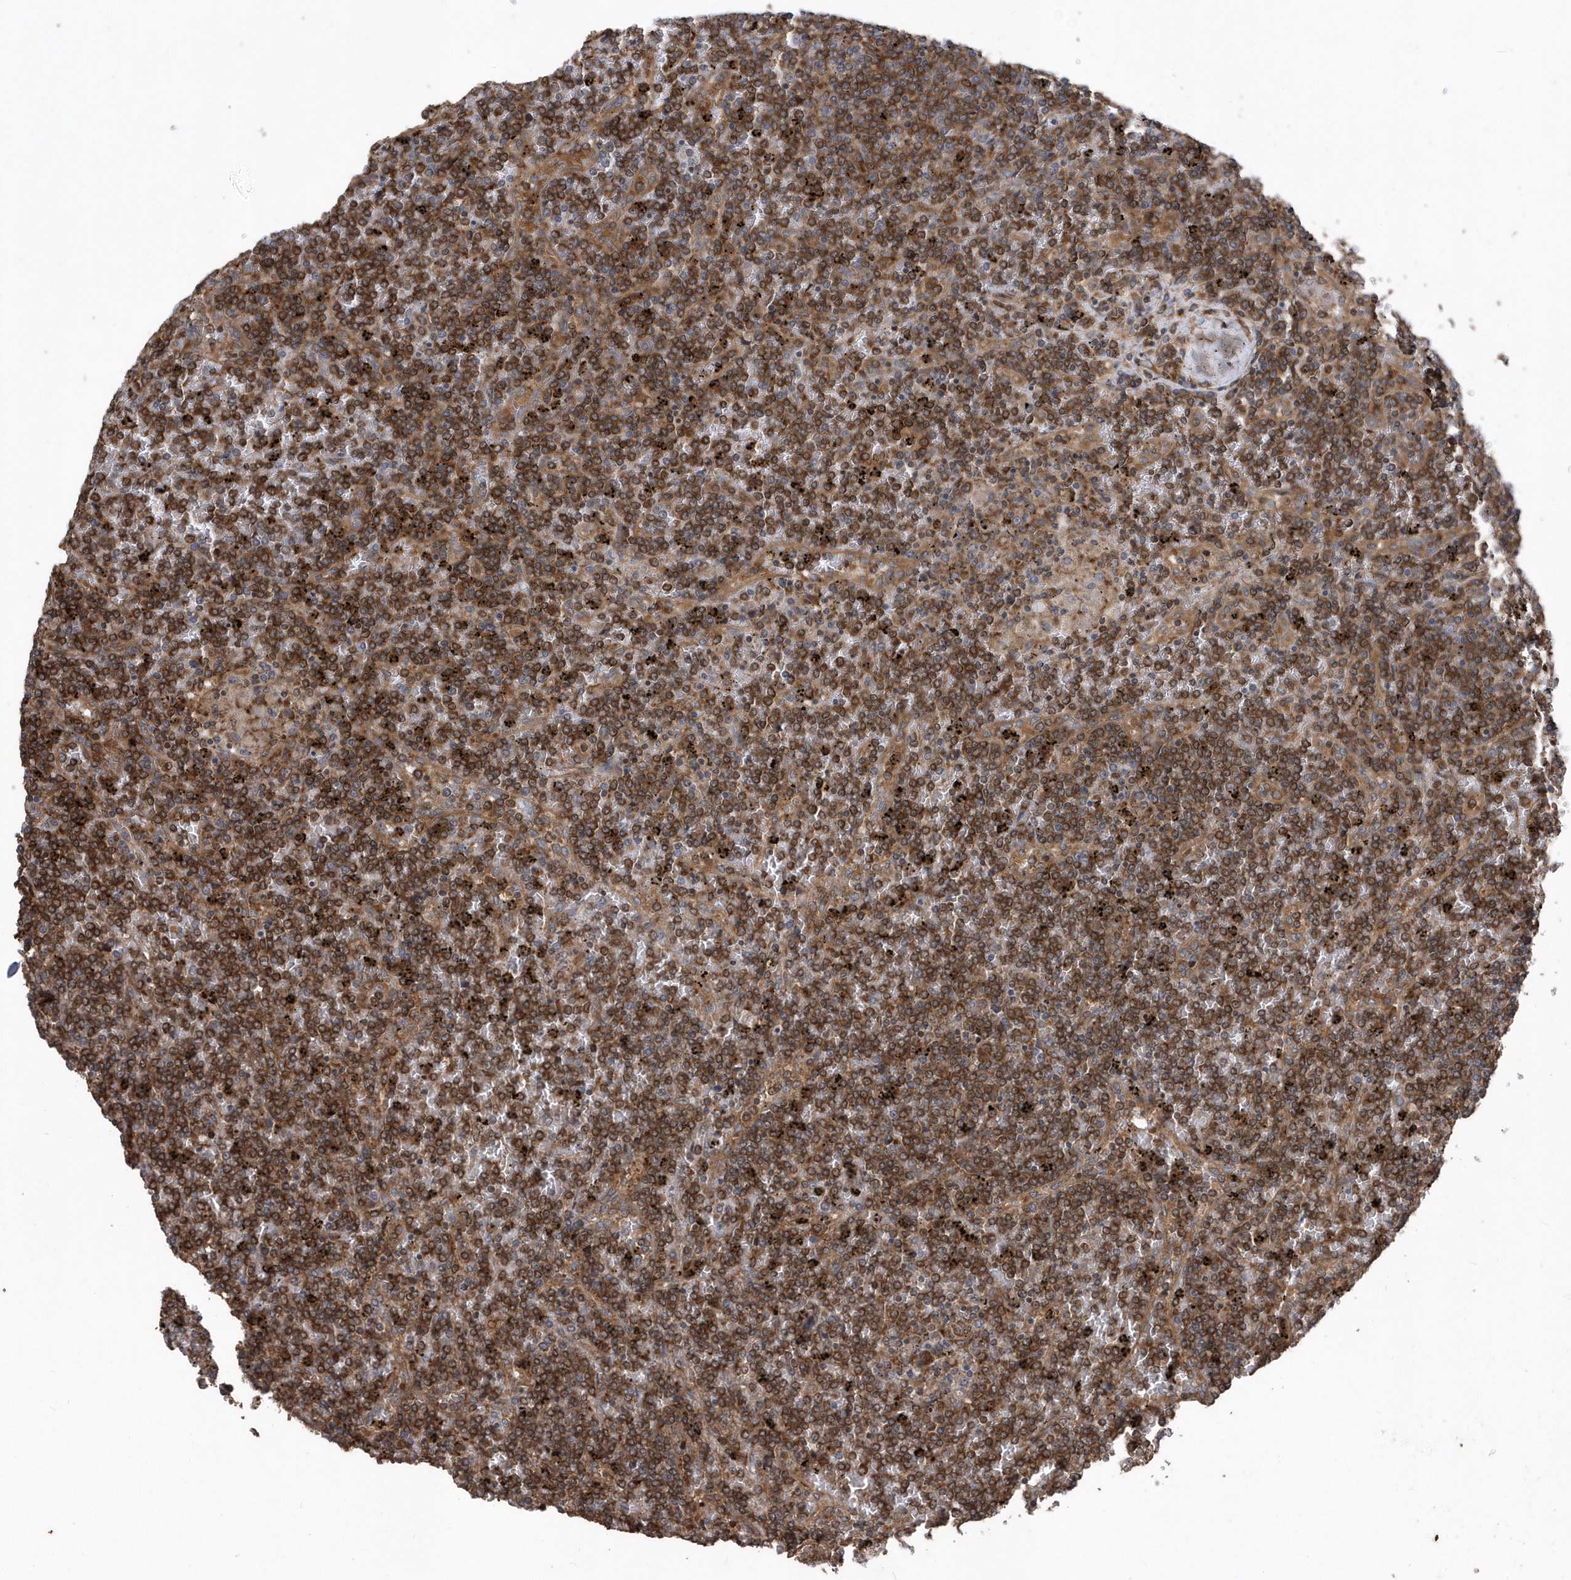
{"staining": {"intensity": "strong", "quantity": ">75%", "location": "cytoplasmic/membranous"}, "tissue": "lymphoma", "cell_type": "Tumor cells", "image_type": "cancer", "snomed": [{"axis": "morphology", "description": "Malignant lymphoma, non-Hodgkin's type, Low grade"}, {"axis": "topography", "description": "Spleen"}], "caption": "Tumor cells demonstrate high levels of strong cytoplasmic/membranous expression in approximately >75% of cells in lymphoma.", "gene": "WASHC5", "patient": {"sex": "female", "age": 19}}